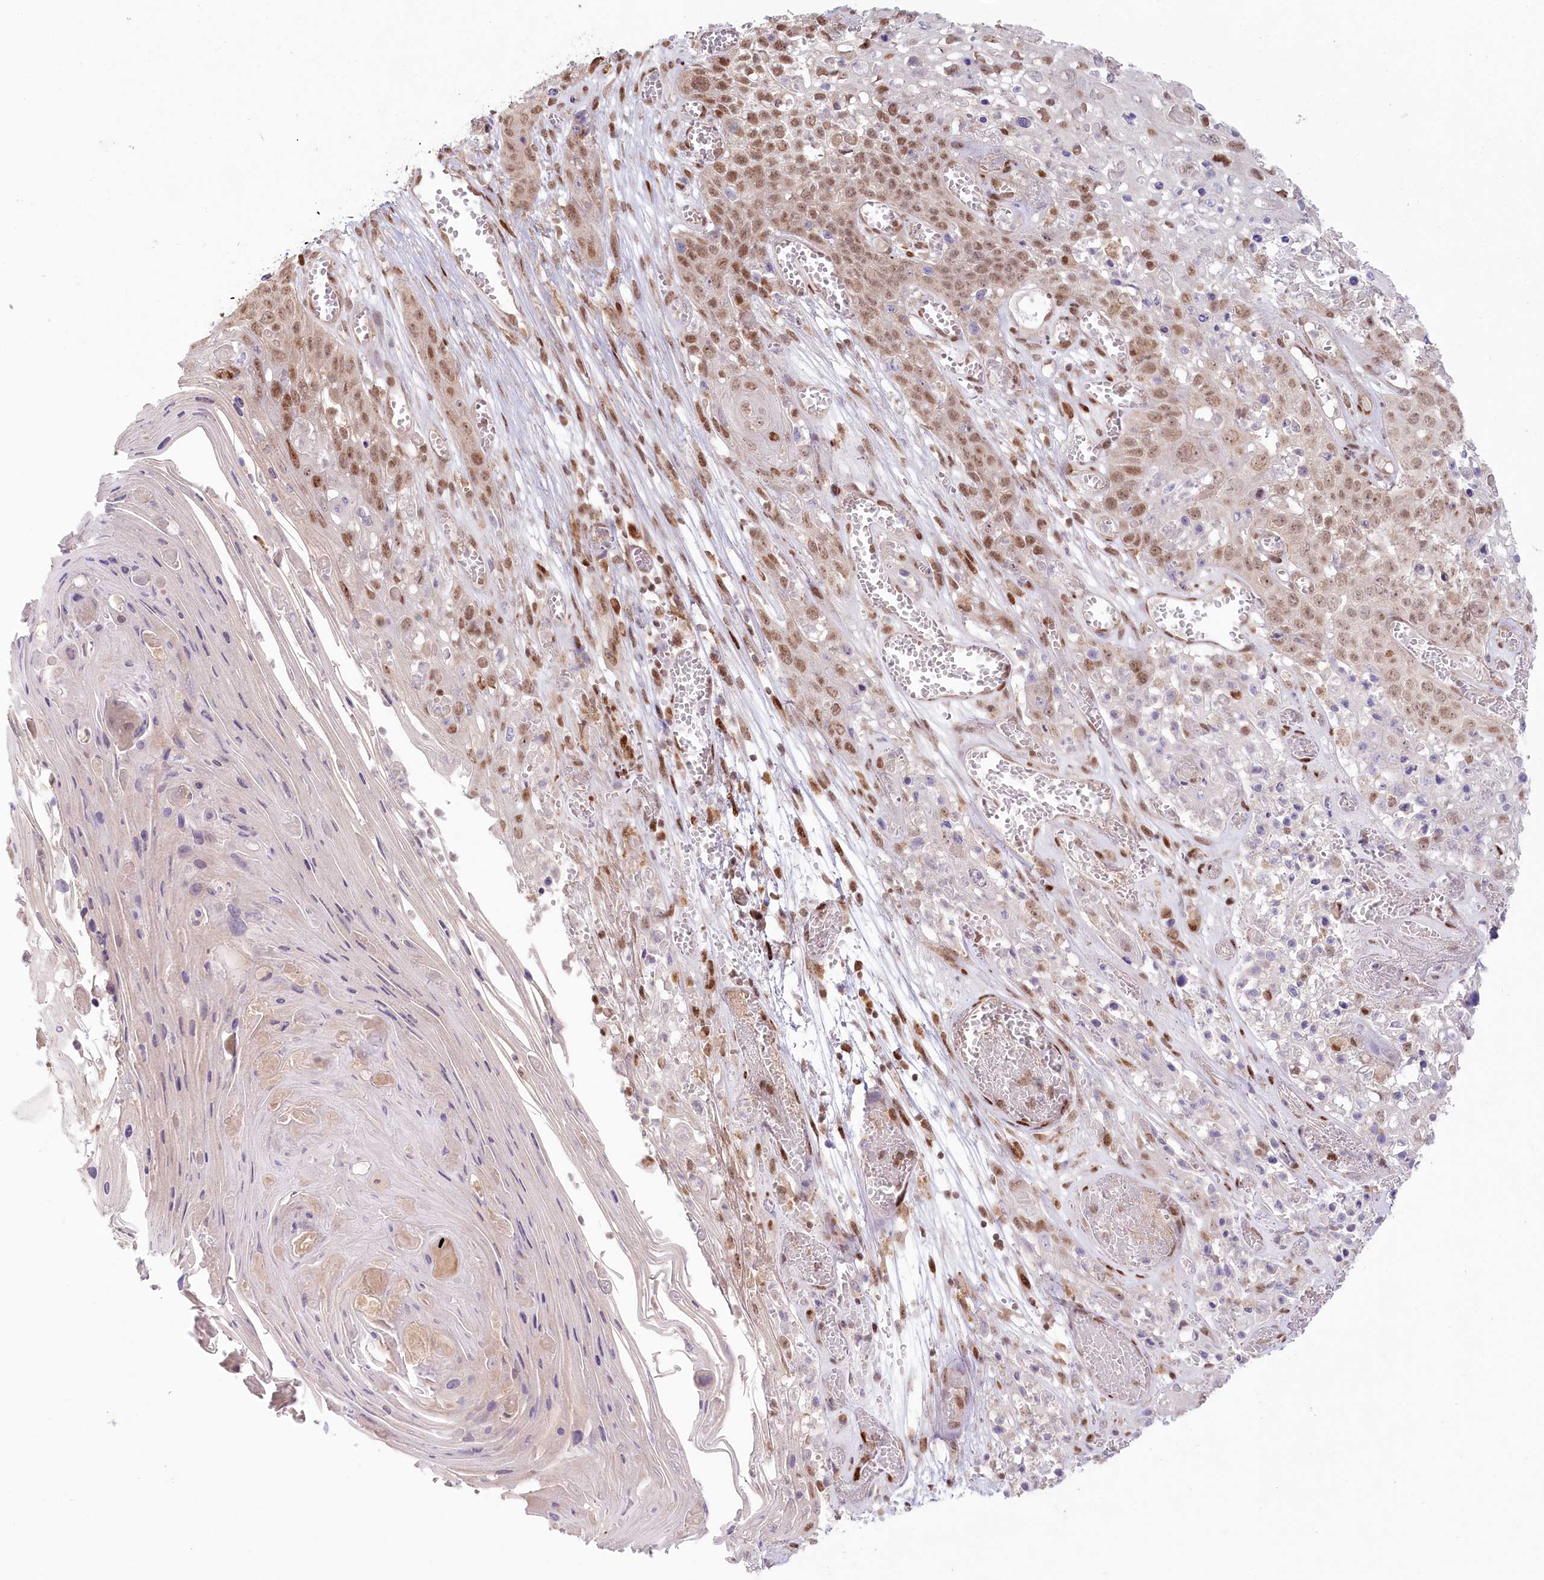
{"staining": {"intensity": "moderate", "quantity": ">75%", "location": "nuclear"}, "tissue": "skin cancer", "cell_type": "Tumor cells", "image_type": "cancer", "snomed": [{"axis": "morphology", "description": "Squamous cell carcinoma, NOS"}, {"axis": "topography", "description": "Skin"}], "caption": "Immunohistochemistry (IHC) (DAB) staining of human squamous cell carcinoma (skin) demonstrates moderate nuclear protein expression in about >75% of tumor cells.", "gene": "PYURF", "patient": {"sex": "male", "age": 55}}